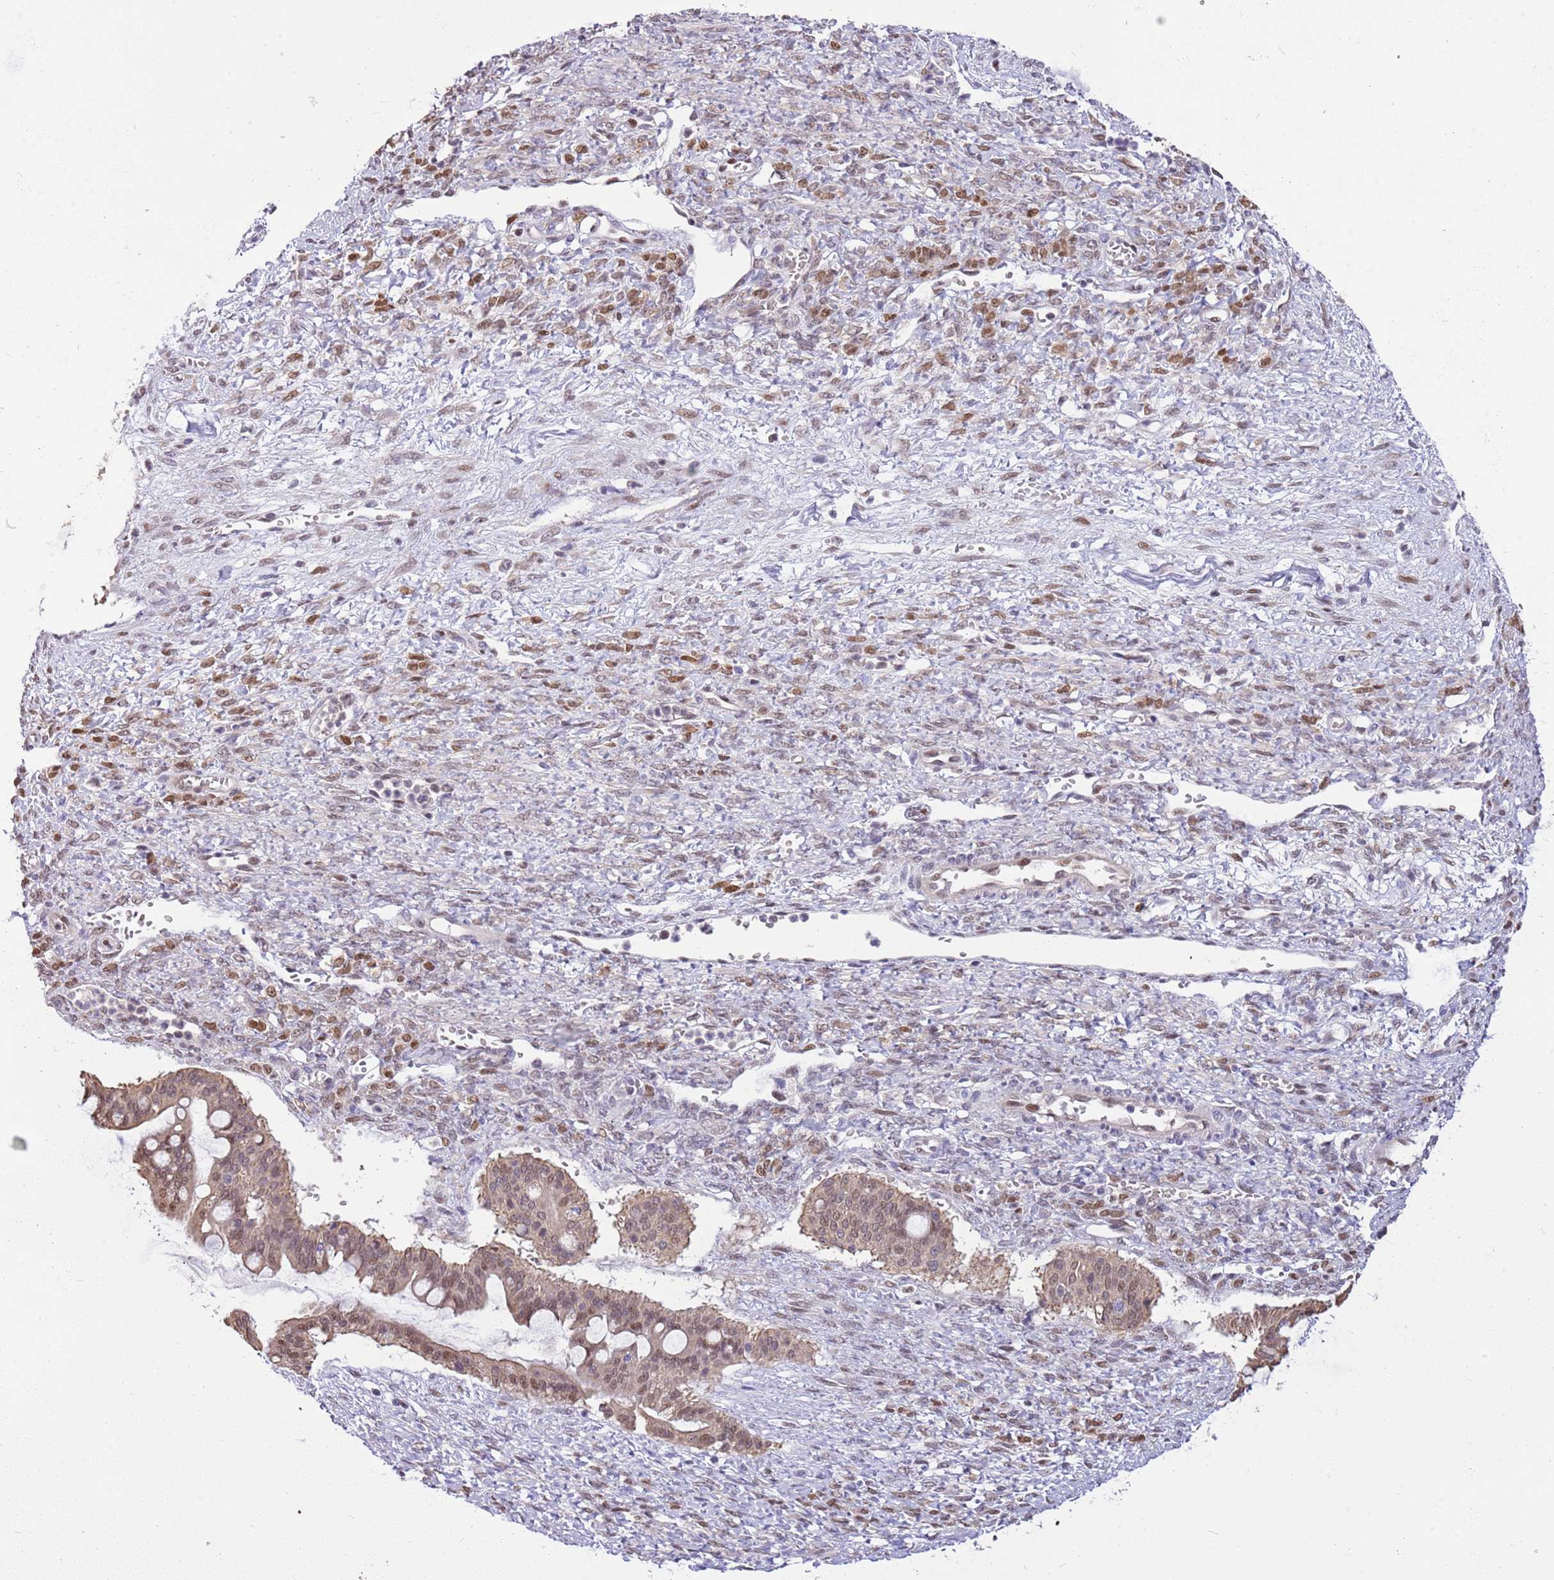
{"staining": {"intensity": "weak", "quantity": ">75%", "location": "cytoplasmic/membranous,nuclear"}, "tissue": "ovarian cancer", "cell_type": "Tumor cells", "image_type": "cancer", "snomed": [{"axis": "morphology", "description": "Cystadenocarcinoma, mucinous, NOS"}, {"axis": "topography", "description": "Ovary"}], "caption": "A brown stain highlights weak cytoplasmic/membranous and nuclear positivity of a protein in ovarian cancer tumor cells.", "gene": "RFK", "patient": {"sex": "female", "age": 73}}